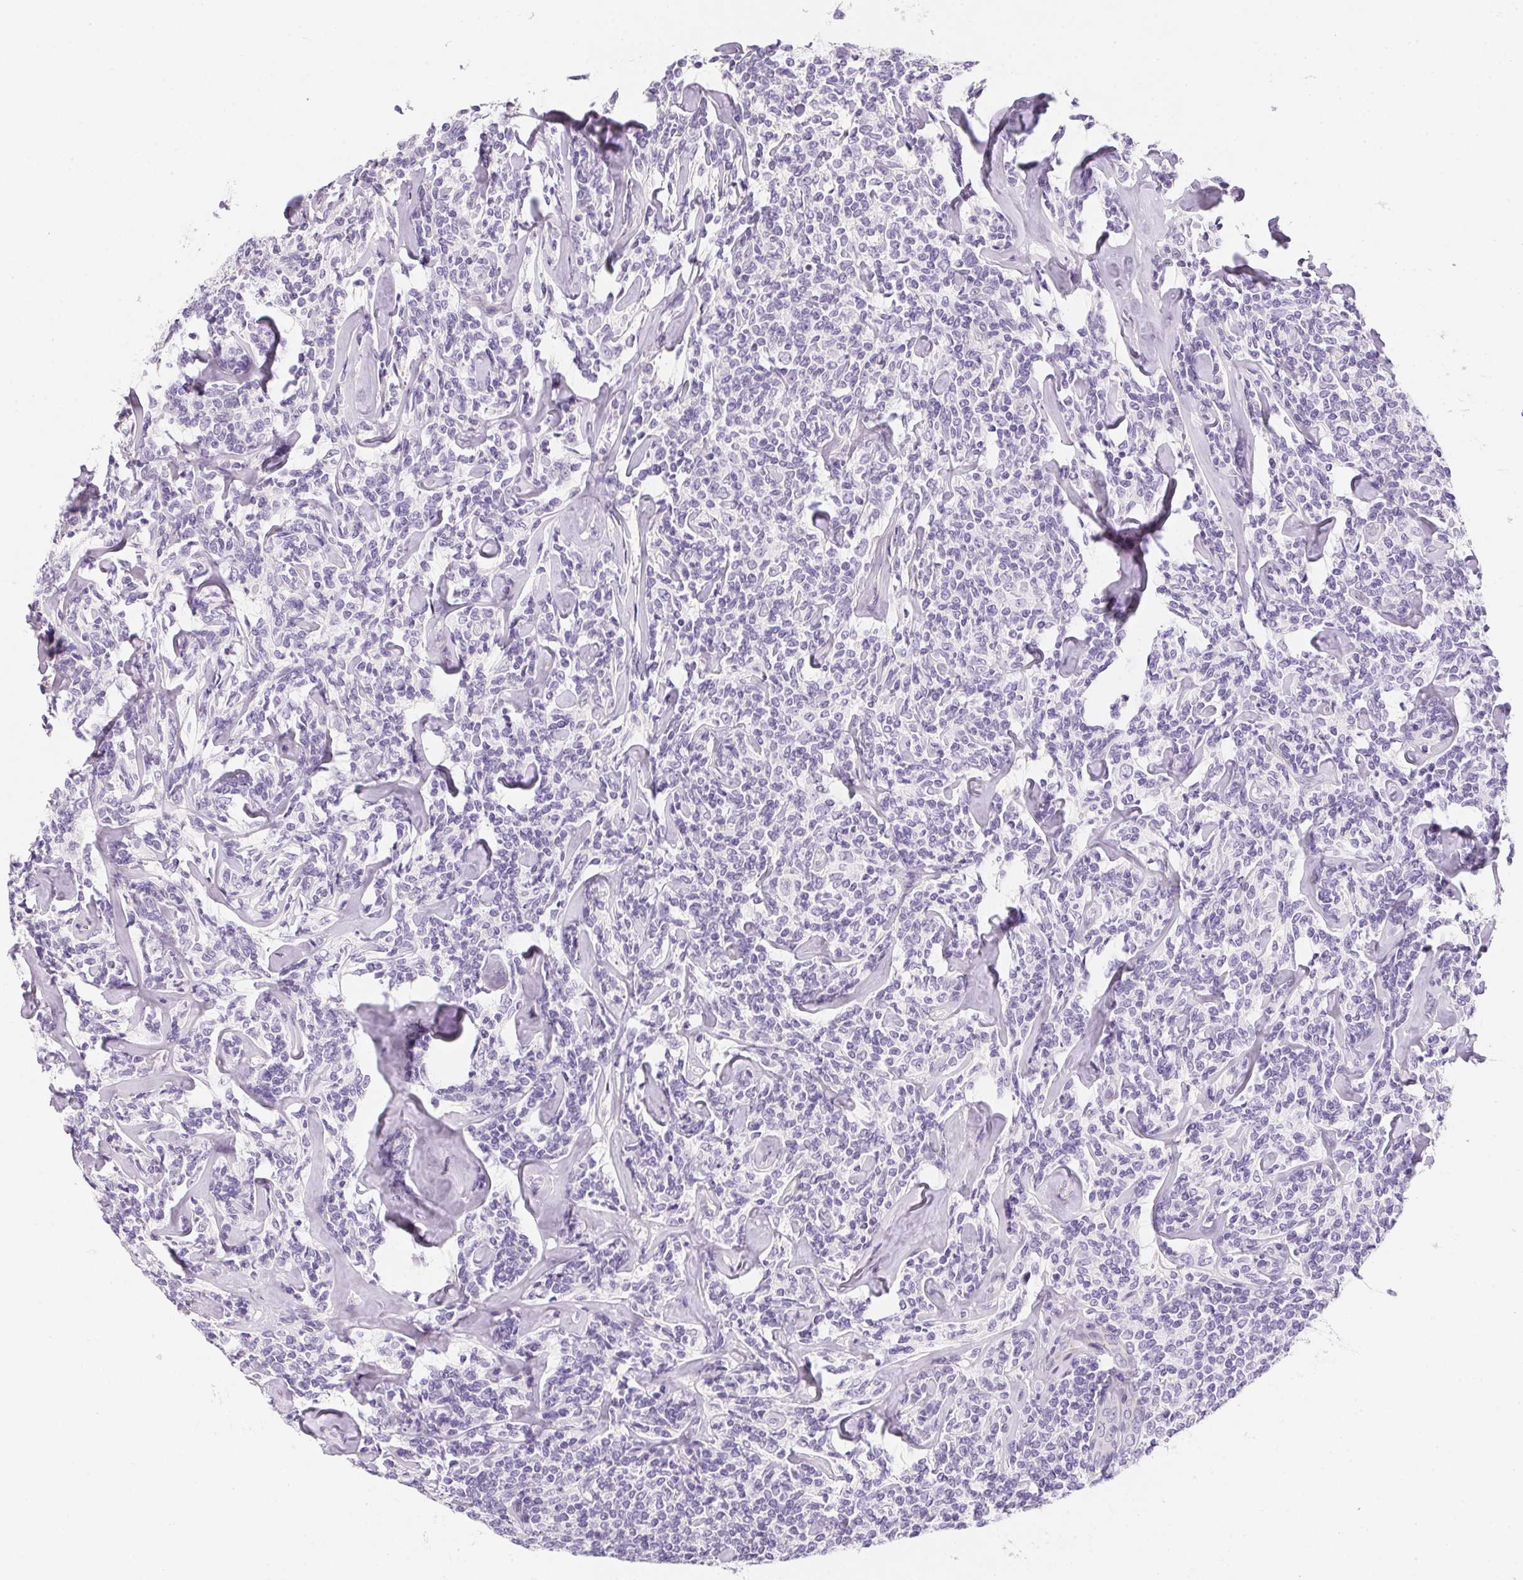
{"staining": {"intensity": "negative", "quantity": "none", "location": "none"}, "tissue": "lymphoma", "cell_type": "Tumor cells", "image_type": "cancer", "snomed": [{"axis": "morphology", "description": "Malignant lymphoma, non-Hodgkin's type, Low grade"}, {"axis": "topography", "description": "Lymph node"}], "caption": "A histopathology image of human low-grade malignant lymphoma, non-Hodgkin's type is negative for staining in tumor cells. (DAB immunohistochemistry (IHC) with hematoxylin counter stain).", "gene": "AQP5", "patient": {"sex": "female", "age": 56}}